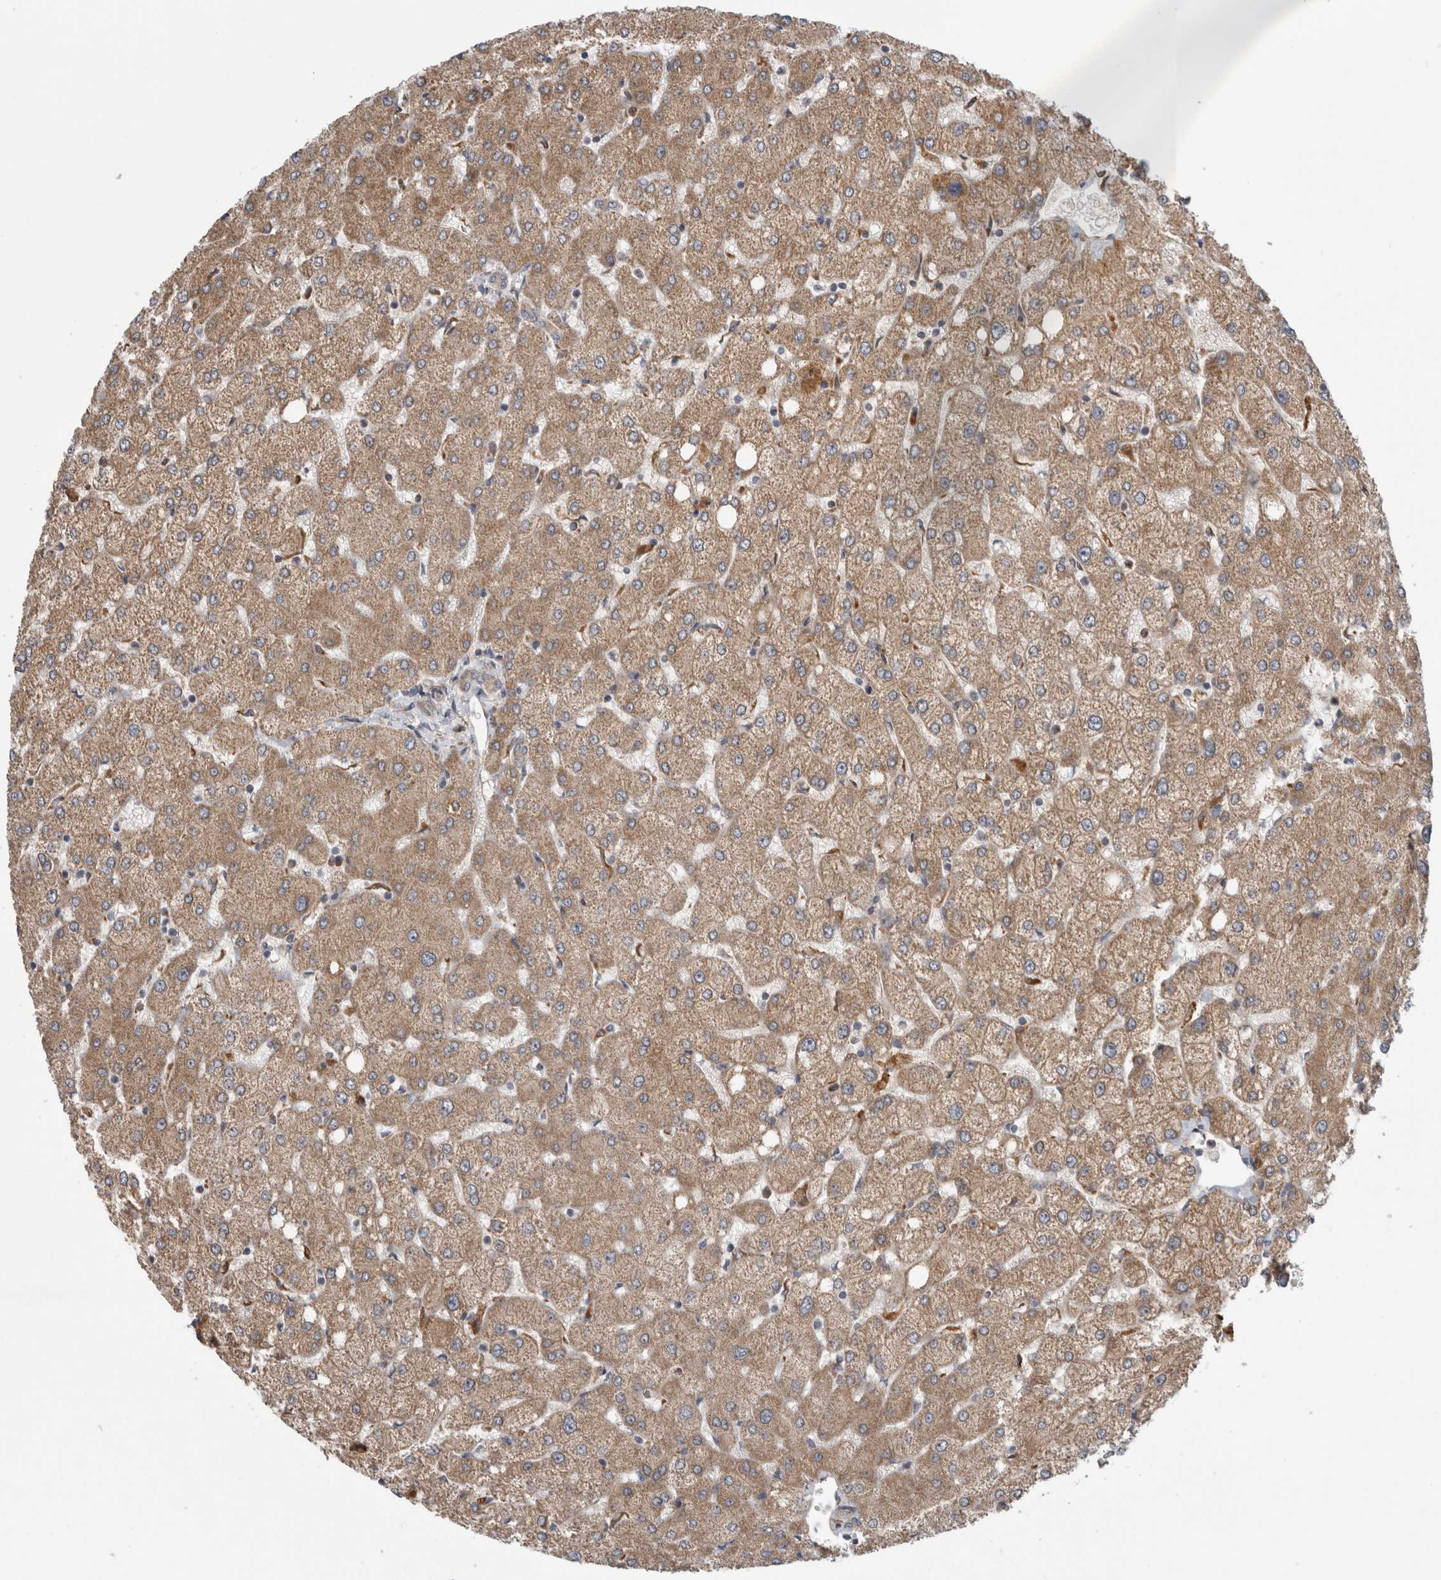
{"staining": {"intensity": "weak", "quantity": ">75%", "location": "cytoplasmic/membranous"}, "tissue": "liver", "cell_type": "Cholangiocytes", "image_type": "normal", "snomed": [{"axis": "morphology", "description": "Normal tissue, NOS"}, {"axis": "topography", "description": "Liver"}], "caption": "Immunohistochemistry photomicrograph of normal liver: liver stained using IHC reveals low levels of weak protein expression localized specifically in the cytoplasmic/membranous of cholangiocytes, appearing as a cytoplasmic/membranous brown color.", "gene": "ADGRL3", "patient": {"sex": "female", "age": 54}}